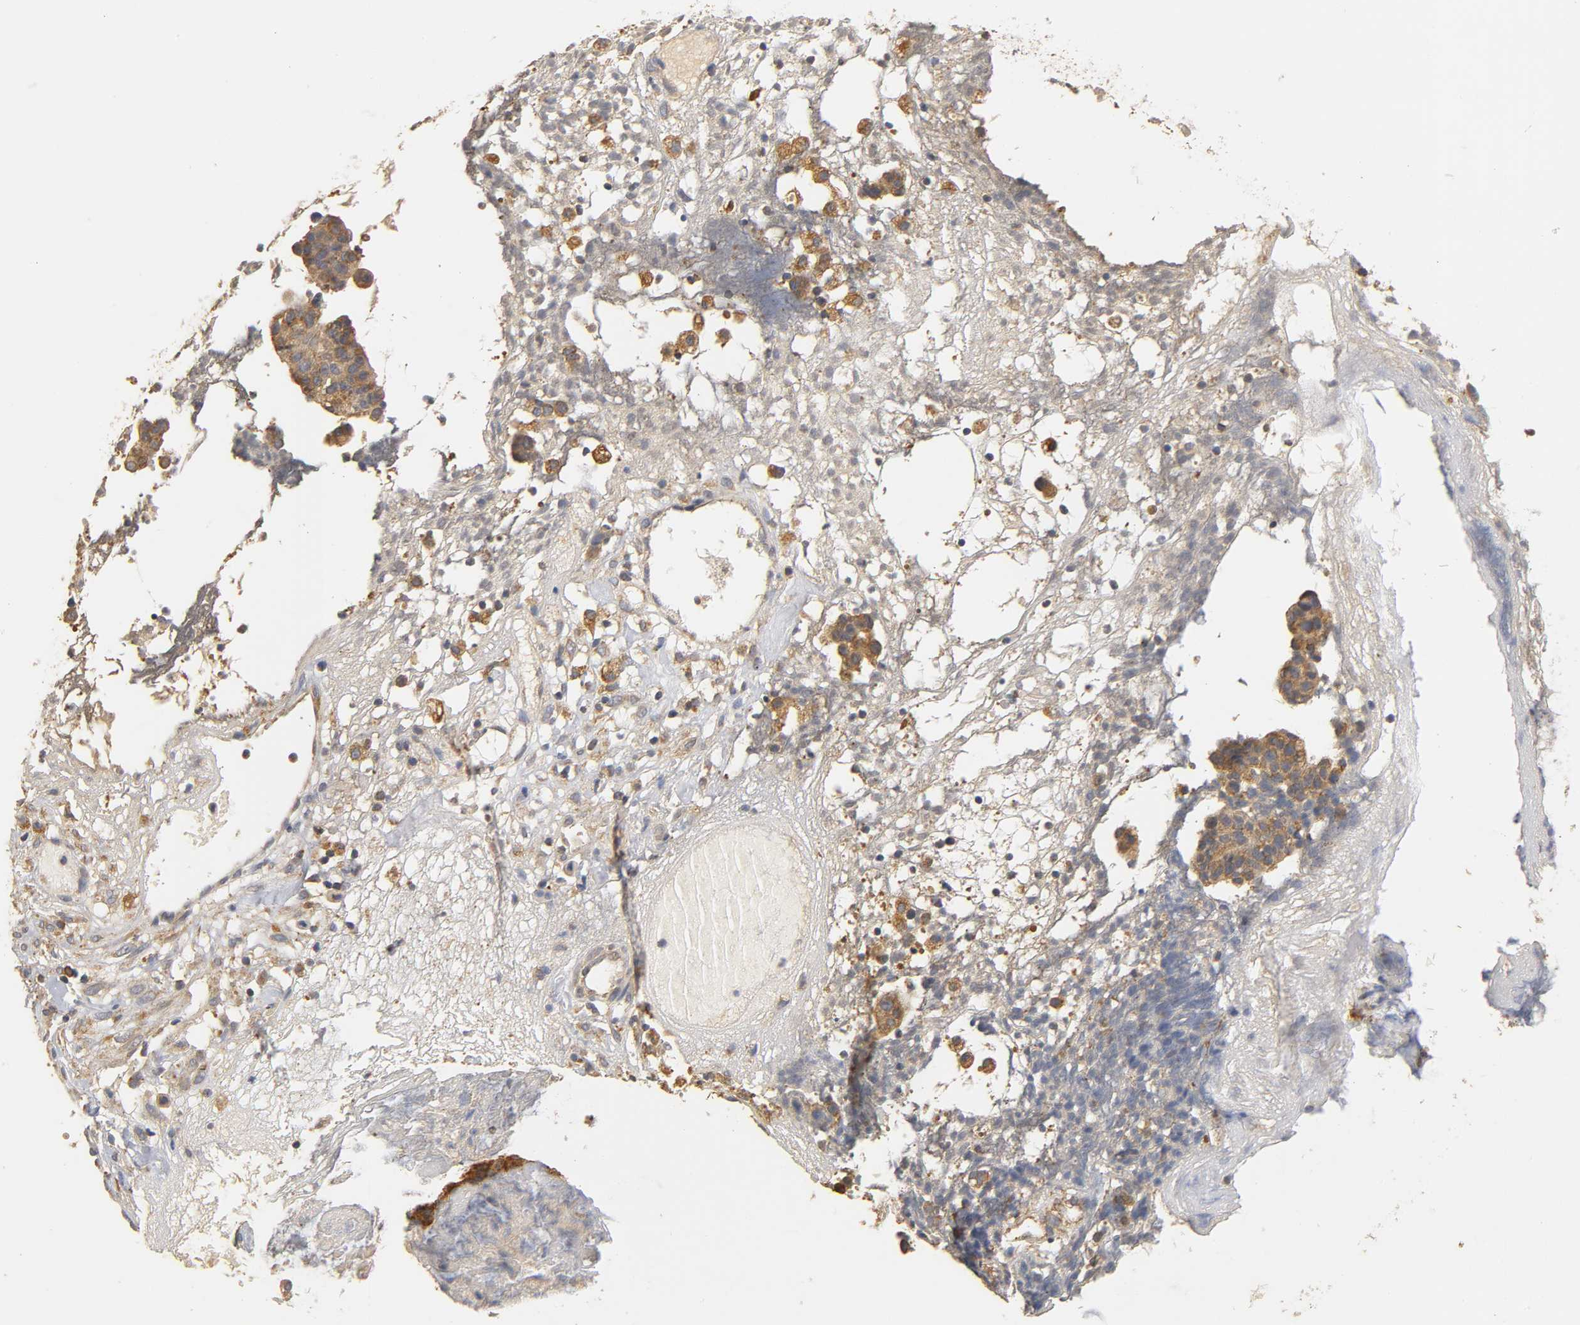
{"staining": {"intensity": "strong", "quantity": ">75%", "location": "cytoplasmic/membranous"}, "tissue": "ovarian cancer", "cell_type": "Tumor cells", "image_type": "cancer", "snomed": [{"axis": "morphology", "description": "Carcinoma, endometroid"}, {"axis": "topography", "description": "Ovary"}], "caption": "Ovarian endometroid carcinoma stained with a protein marker reveals strong staining in tumor cells.", "gene": "SCAP", "patient": {"sex": "female", "age": 42}}